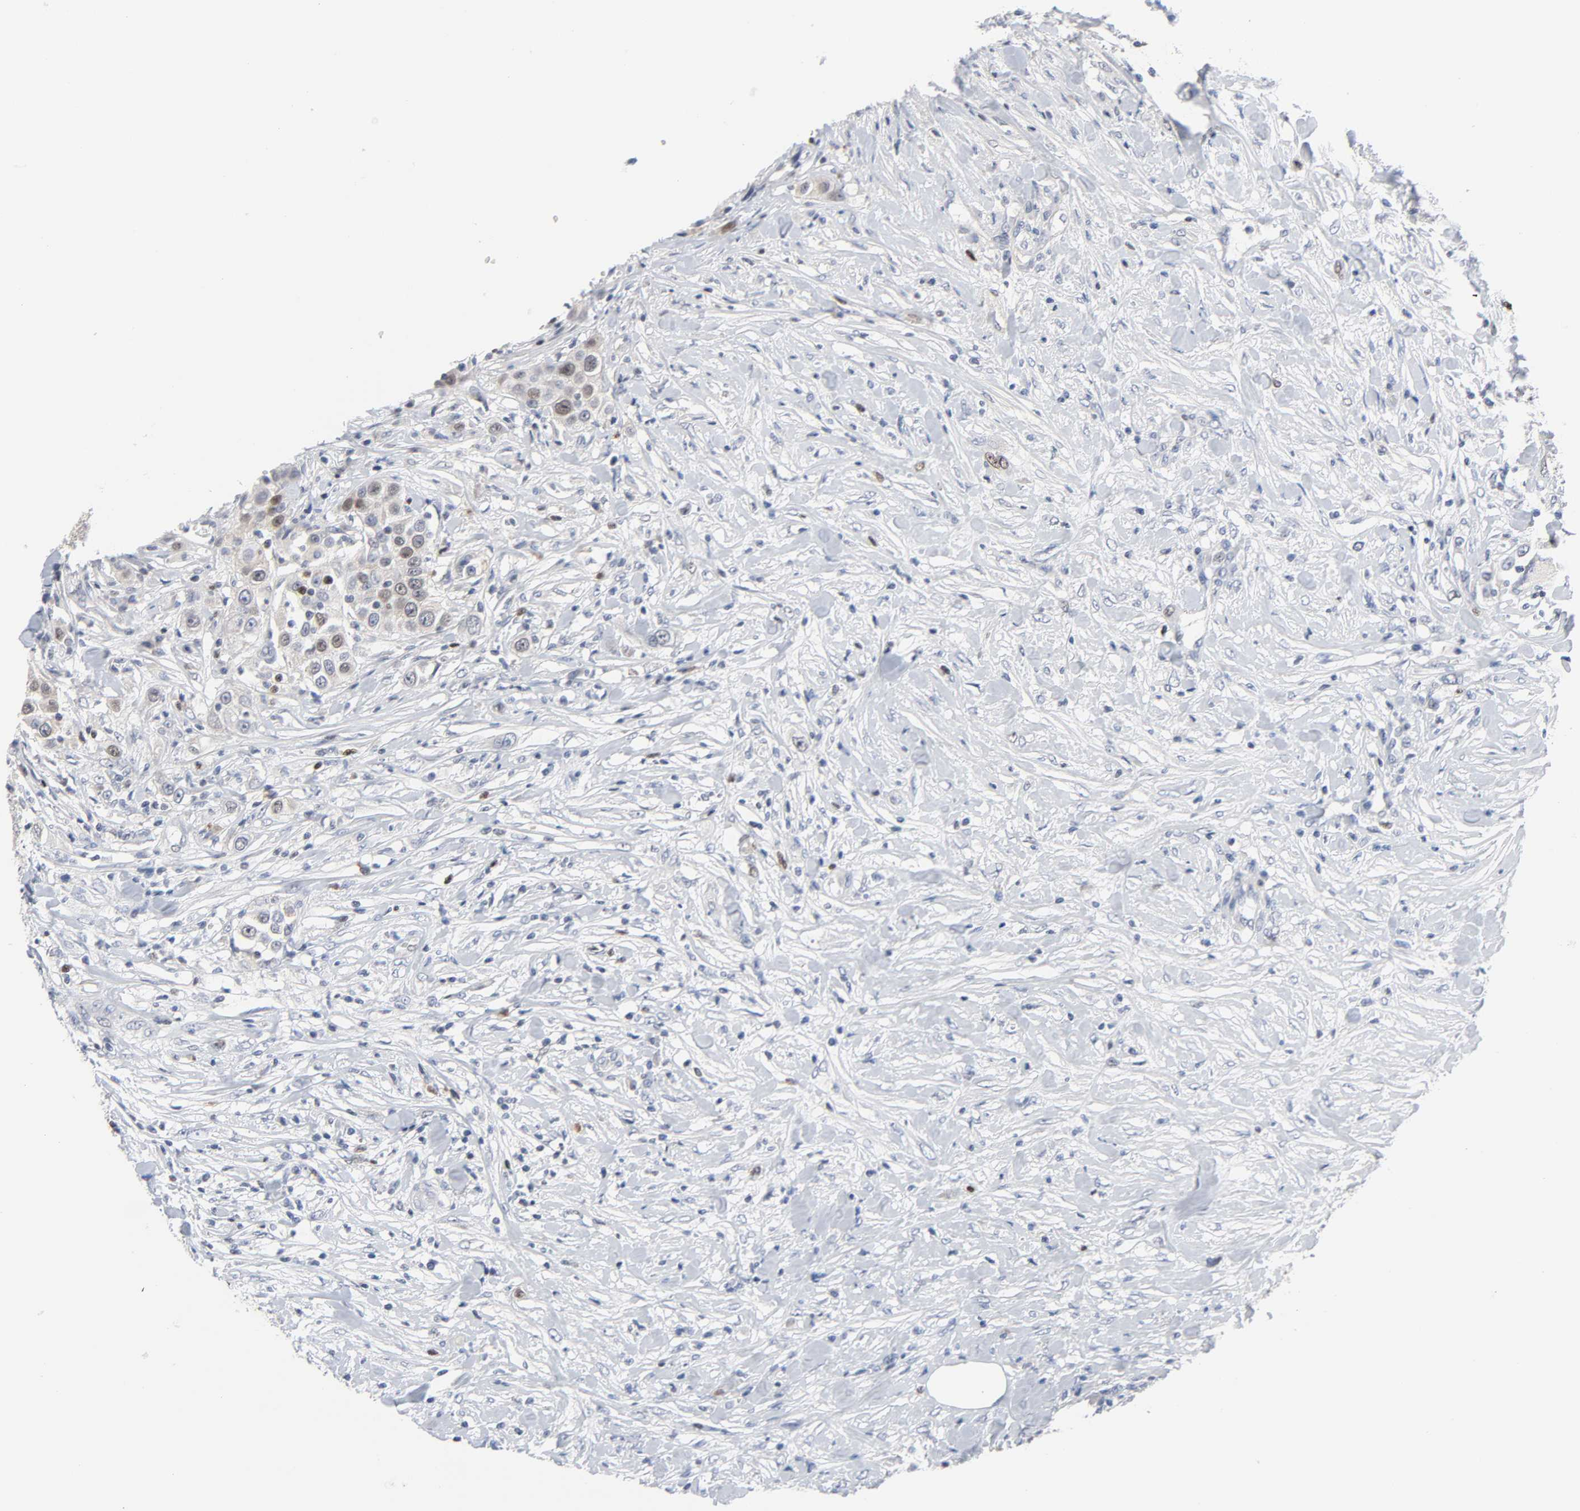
{"staining": {"intensity": "weak", "quantity": "25%-75%", "location": "nuclear"}, "tissue": "urothelial cancer", "cell_type": "Tumor cells", "image_type": "cancer", "snomed": [{"axis": "morphology", "description": "Urothelial carcinoma, High grade"}, {"axis": "topography", "description": "Urinary bladder"}], "caption": "Brown immunohistochemical staining in human urothelial carcinoma (high-grade) exhibits weak nuclear staining in about 25%-75% of tumor cells.", "gene": "WEE1", "patient": {"sex": "female", "age": 80}}